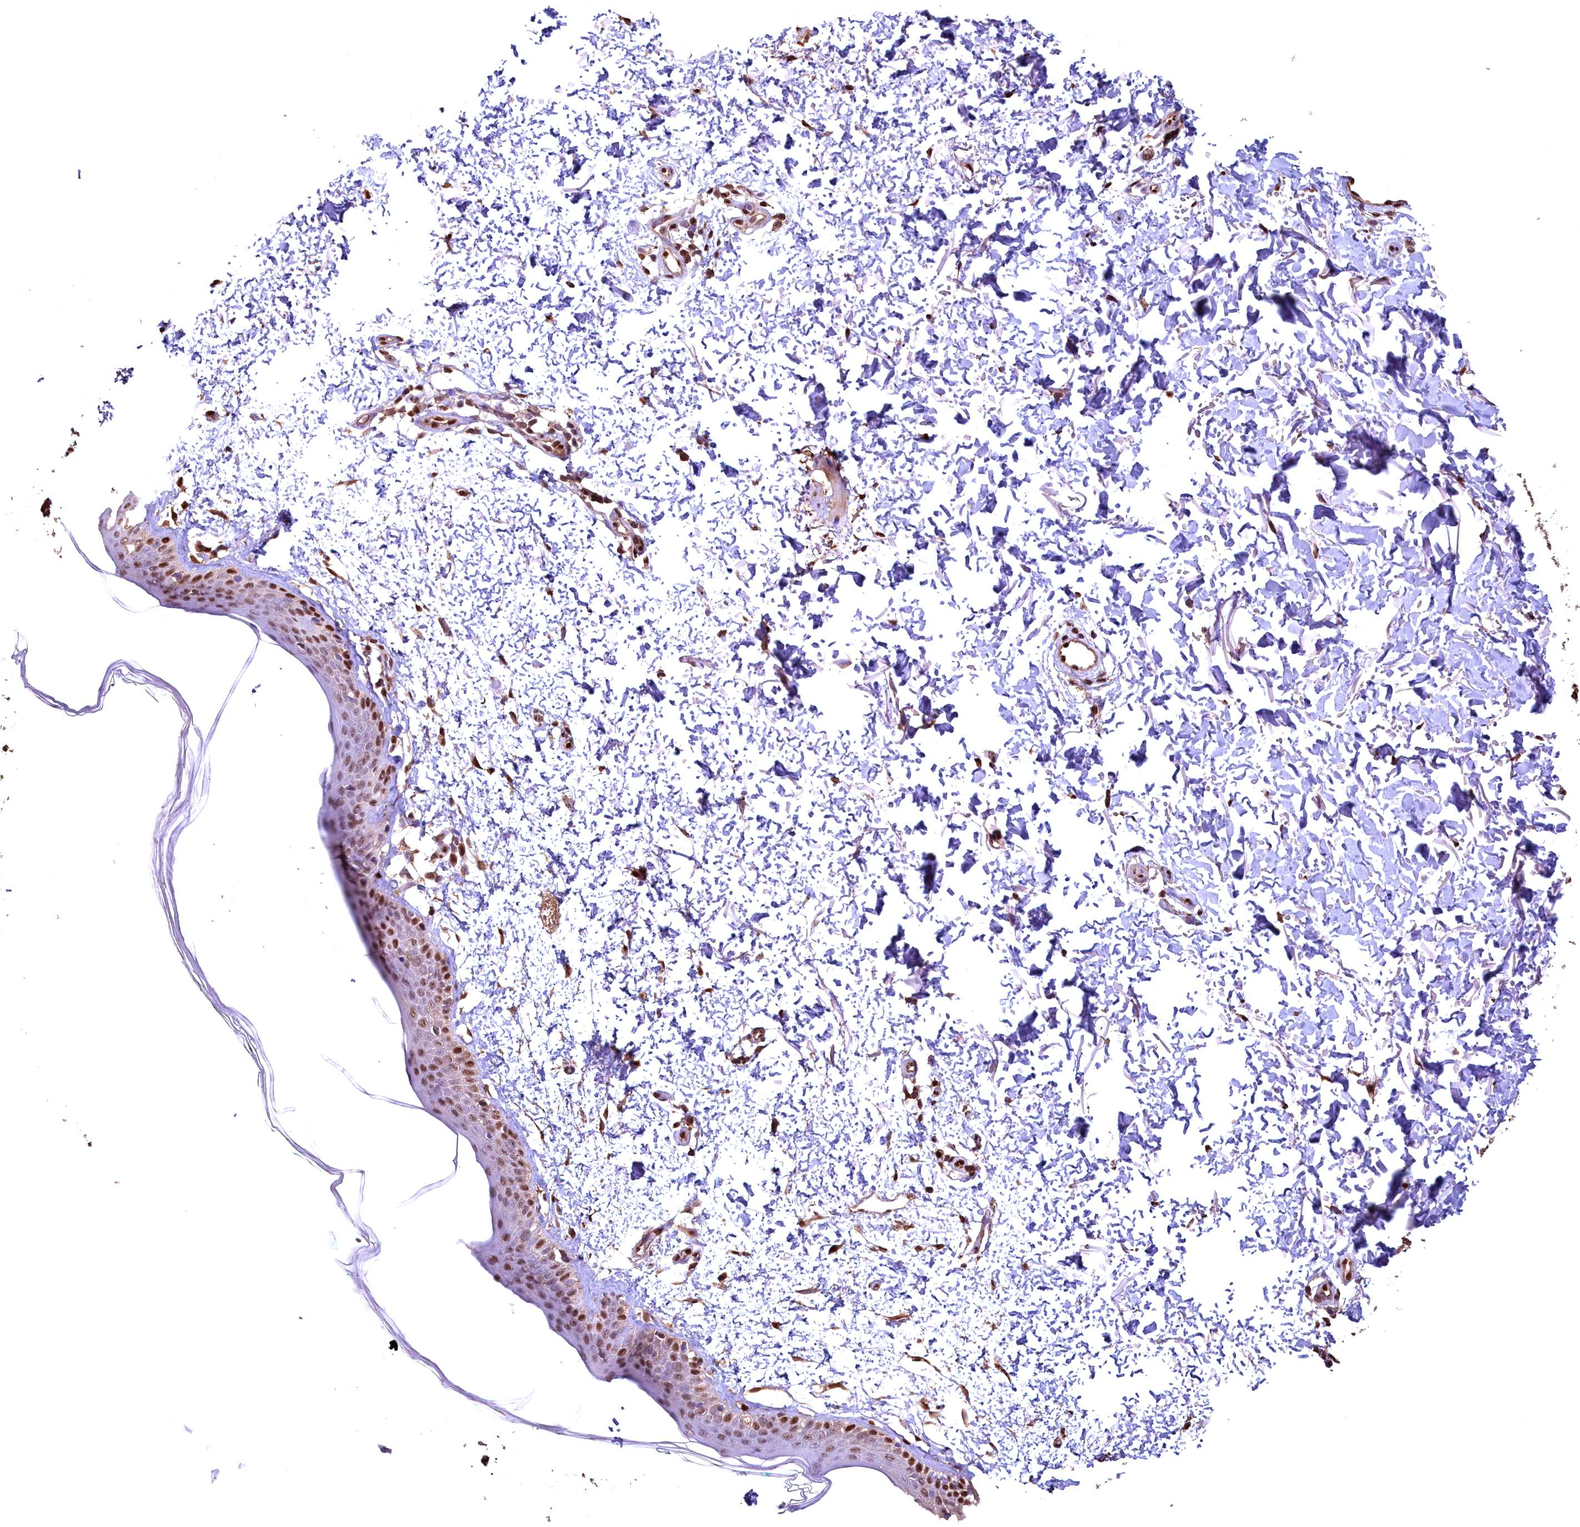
{"staining": {"intensity": "moderate", "quantity": ">75%", "location": "nuclear"}, "tissue": "skin", "cell_type": "Fibroblasts", "image_type": "normal", "snomed": [{"axis": "morphology", "description": "Normal tissue, NOS"}, {"axis": "topography", "description": "Skin"}], "caption": "A brown stain shows moderate nuclear staining of a protein in fibroblasts of benign human skin. The protein is stained brown, and the nuclei are stained in blue (DAB IHC with brightfield microscopy, high magnification).", "gene": "GAPDH", "patient": {"sex": "male", "age": 66}}